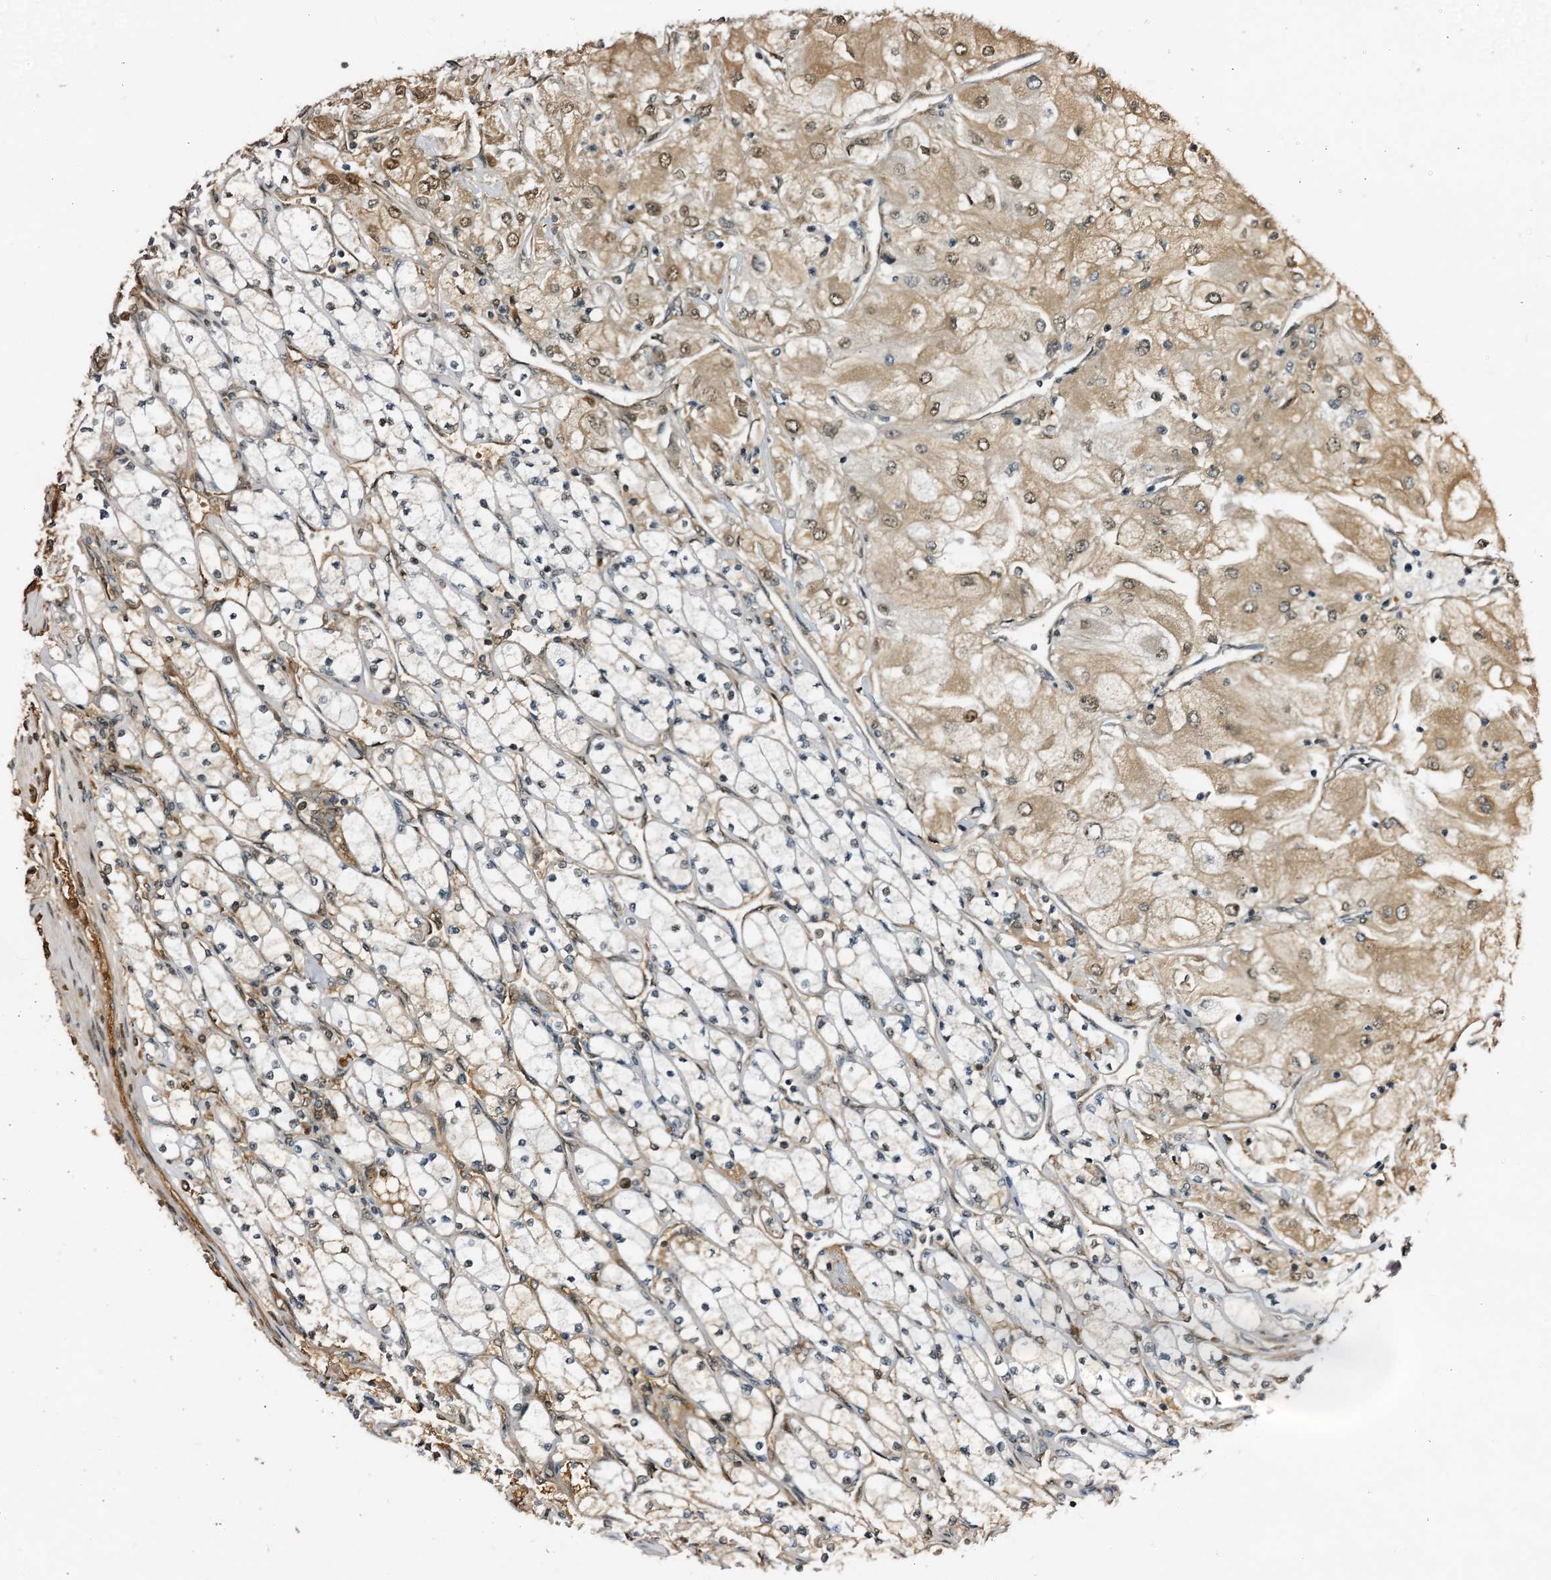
{"staining": {"intensity": "moderate", "quantity": "25%-75%", "location": "cytoplasmic/membranous,nuclear"}, "tissue": "renal cancer", "cell_type": "Tumor cells", "image_type": "cancer", "snomed": [{"axis": "morphology", "description": "Adenocarcinoma, NOS"}, {"axis": "topography", "description": "Kidney"}], "caption": "Adenocarcinoma (renal) was stained to show a protein in brown. There is medium levels of moderate cytoplasmic/membranous and nuclear positivity in approximately 25%-75% of tumor cells. The protein of interest is shown in brown color, while the nuclei are stained blue.", "gene": "TRAPPC4", "patient": {"sex": "male", "age": 80}}